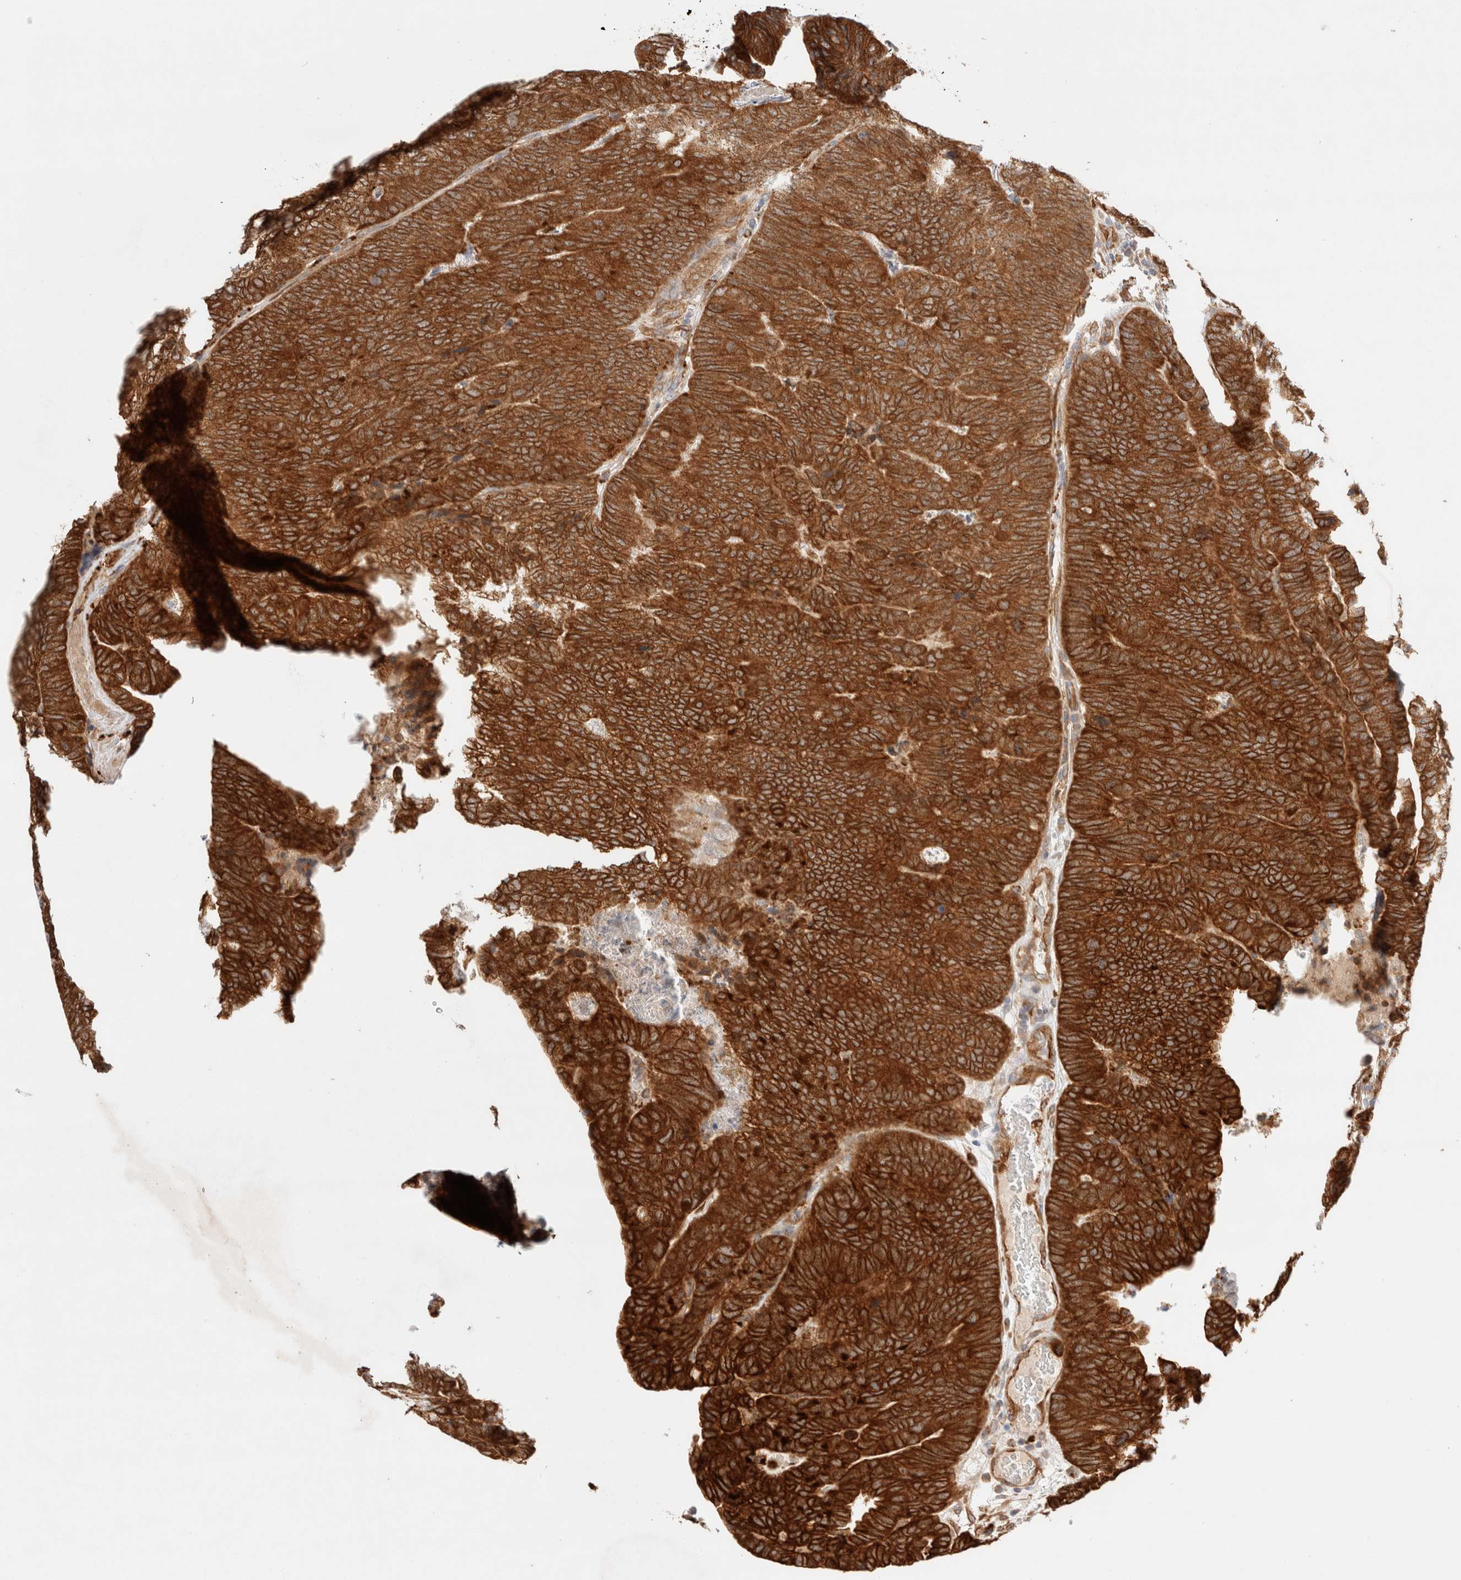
{"staining": {"intensity": "strong", "quantity": ">75%", "location": "cytoplasmic/membranous"}, "tissue": "colorectal cancer", "cell_type": "Tumor cells", "image_type": "cancer", "snomed": [{"axis": "morphology", "description": "Adenocarcinoma, NOS"}, {"axis": "topography", "description": "Colon"}], "caption": "The photomicrograph demonstrates immunohistochemical staining of colorectal cancer (adenocarcinoma). There is strong cytoplasmic/membranous positivity is appreciated in about >75% of tumor cells. The protein is stained brown, and the nuclei are stained in blue (DAB IHC with brightfield microscopy, high magnification).", "gene": "RRP15", "patient": {"sex": "female", "age": 67}}